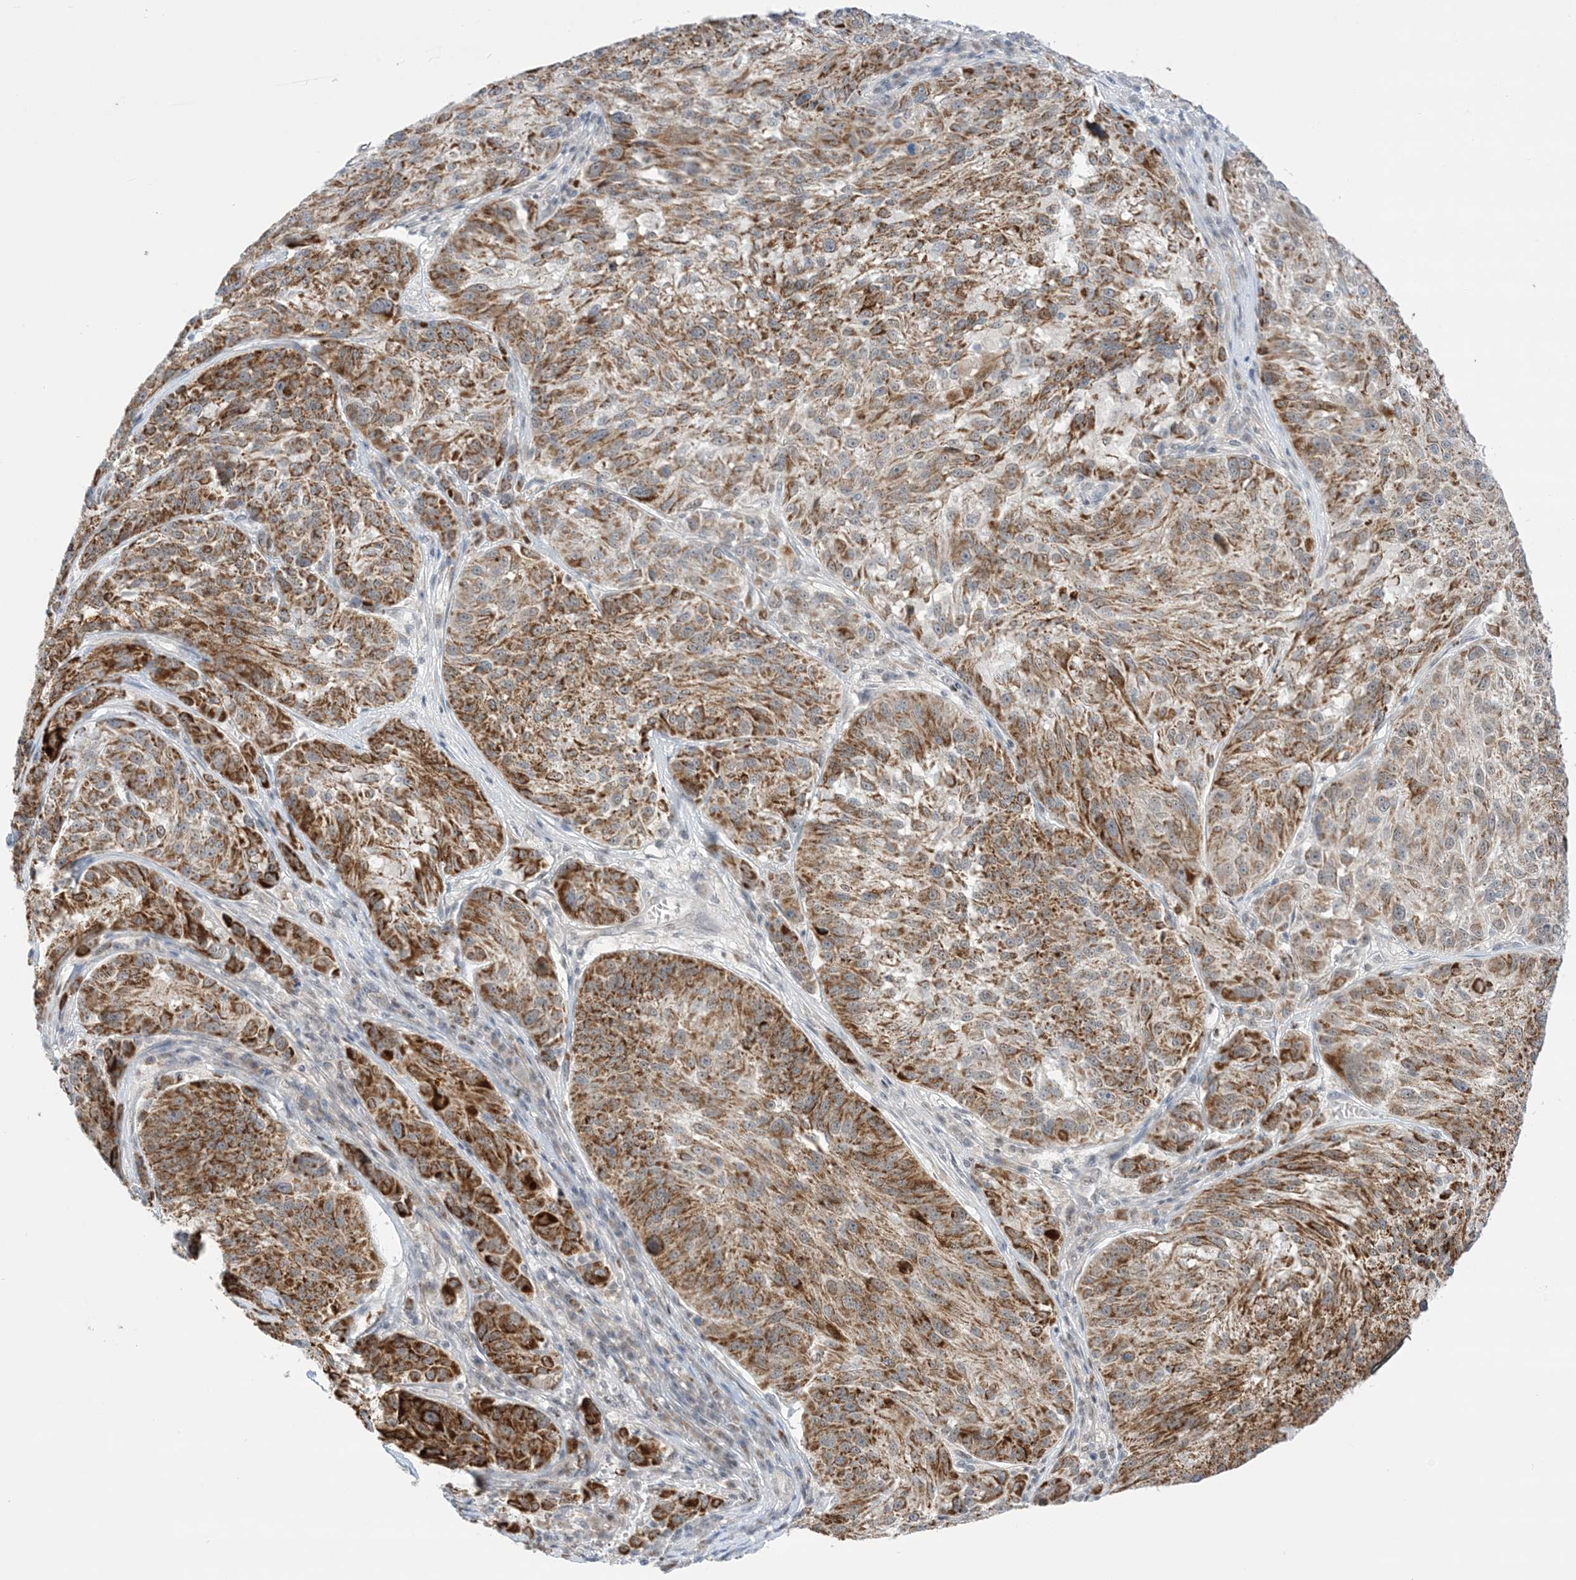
{"staining": {"intensity": "moderate", "quantity": ">75%", "location": "cytoplasmic/membranous"}, "tissue": "melanoma", "cell_type": "Tumor cells", "image_type": "cancer", "snomed": [{"axis": "morphology", "description": "Malignant melanoma, NOS"}, {"axis": "topography", "description": "Skin"}], "caption": "Melanoma stained for a protein (brown) demonstrates moderate cytoplasmic/membranous positive staining in approximately >75% of tumor cells.", "gene": "TFPT", "patient": {"sex": "male", "age": 53}}